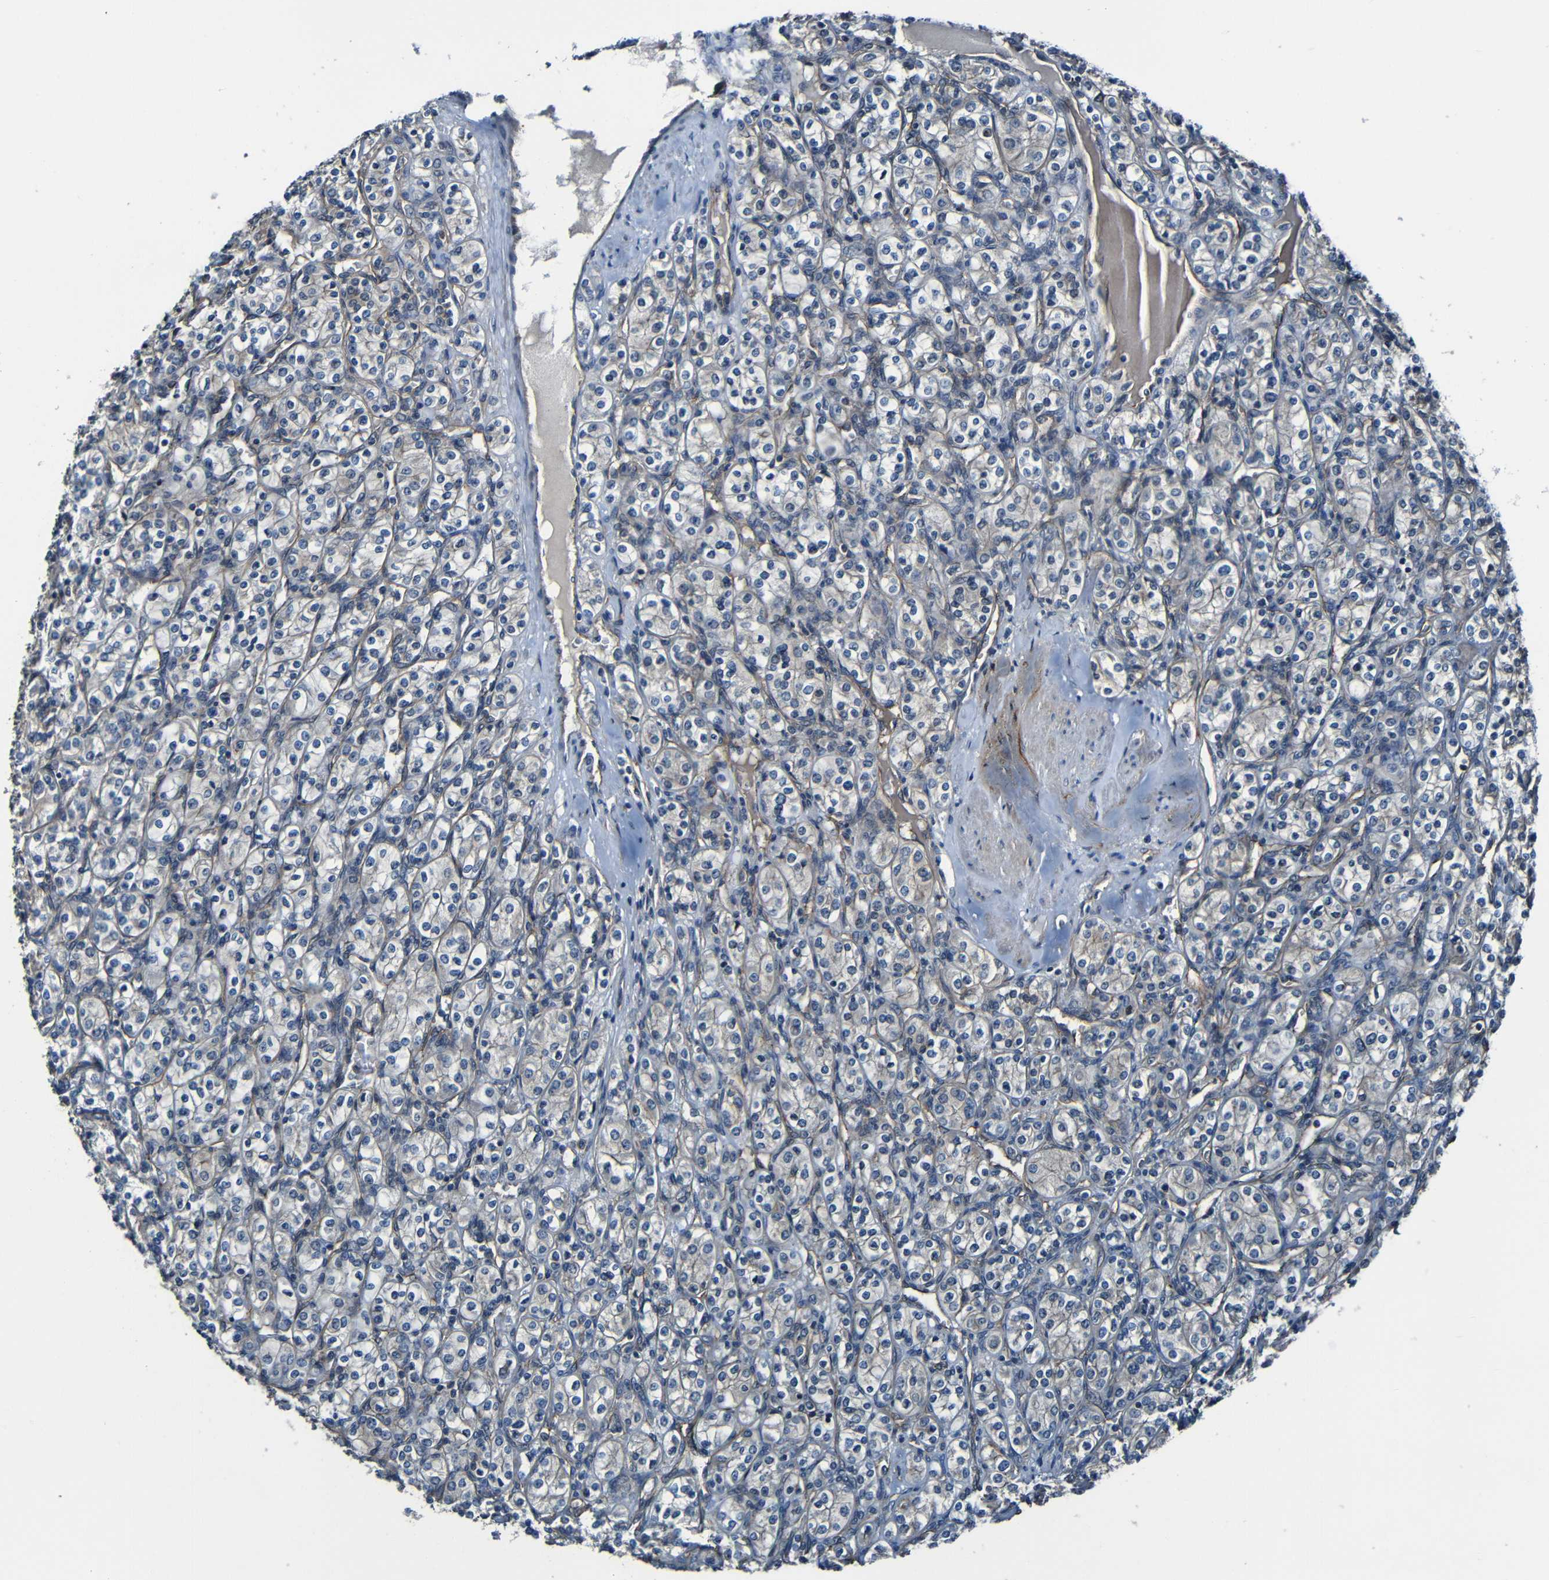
{"staining": {"intensity": "negative", "quantity": "none", "location": "none"}, "tissue": "renal cancer", "cell_type": "Tumor cells", "image_type": "cancer", "snomed": [{"axis": "morphology", "description": "Adenocarcinoma, NOS"}, {"axis": "topography", "description": "Kidney"}], "caption": "Histopathology image shows no significant protein expression in tumor cells of renal adenocarcinoma.", "gene": "LGR5", "patient": {"sex": "male", "age": 77}}